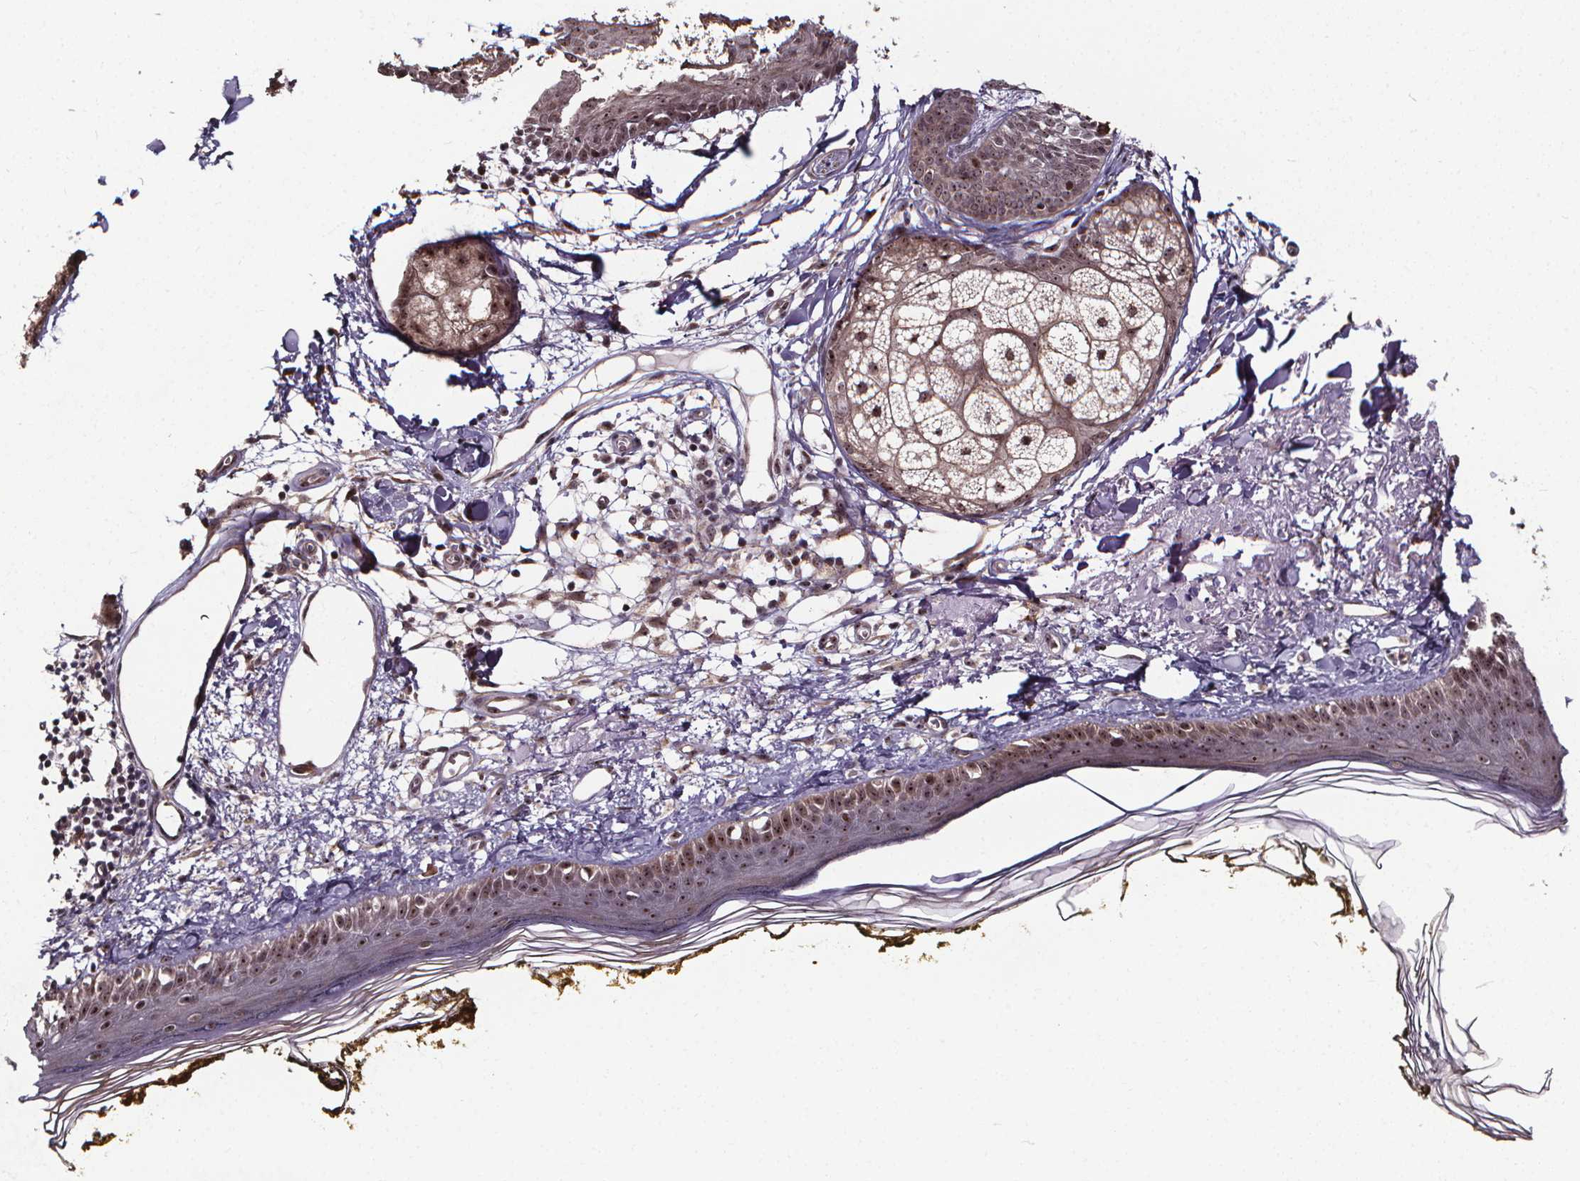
{"staining": {"intensity": "negative", "quantity": "none", "location": "none"}, "tissue": "skin", "cell_type": "Fibroblasts", "image_type": "normal", "snomed": [{"axis": "morphology", "description": "Normal tissue, NOS"}, {"axis": "topography", "description": "Skin"}], "caption": "An immunohistochemistry micrograph of benign skin is shown. There is no staining in fibroblasts of skin. (Immunohistochemistry (ihc), brightfield microscopy, high magnification).", "gene": "DDIT3", "patient": {"sex": "male", "age": 76}}